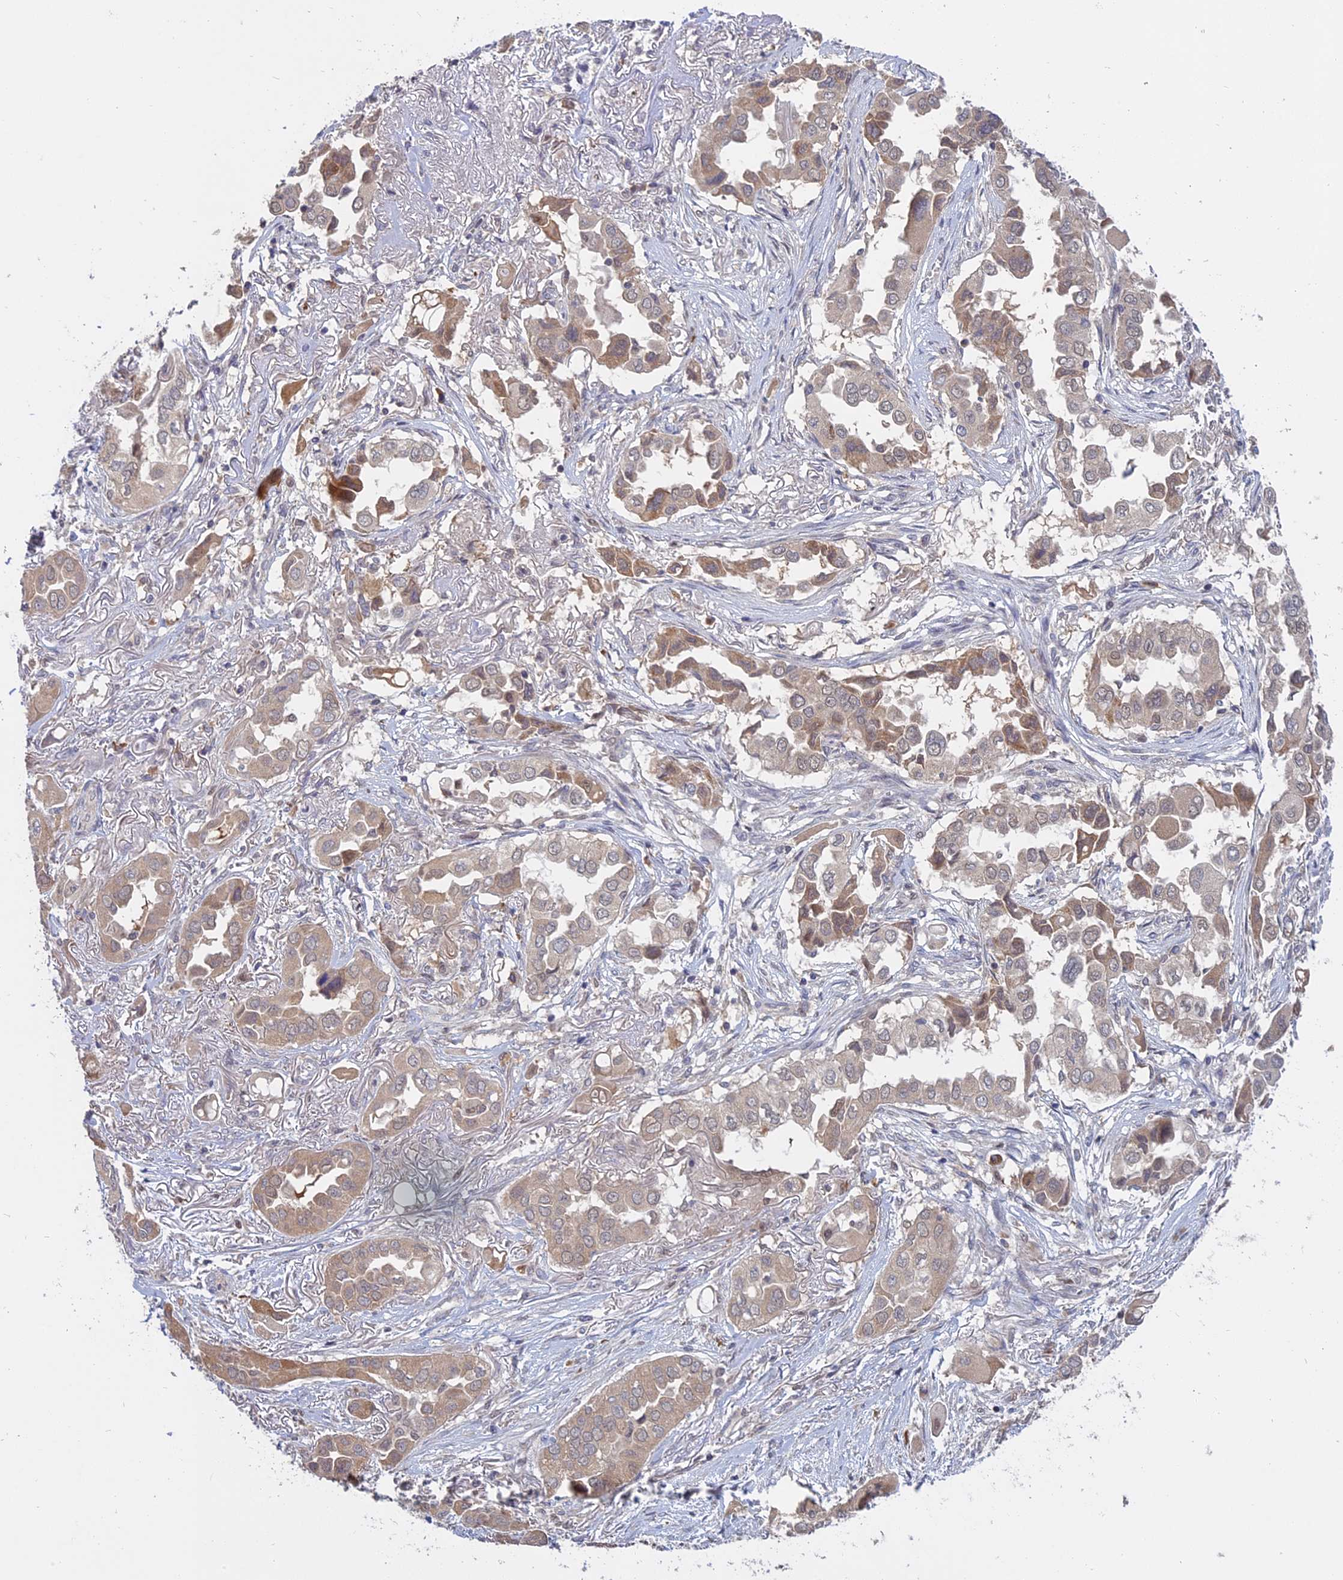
{"staining": {"intensity": "weak", "quantity": "25%-75%", "location": "cytoplasmic/membranous"}, "tissue": "lung cancer", "cell_type": "Tumor cells", "image_type": "cancer", "snomed": [{"axis": "morphology", "description": "Adenocarcinoma, NOS"}, {"axis": "topography", "description": "Lung"}], "caption": "Tumor cells show low levels of weak cytoplasmic/membranous positivity in about 25%-75% of cells in human lung cancer (adenocarcinoma). The protein is shown in brown color, while the nuclei are stained blue.", "gene": "TMEM208", "patient": {"sex": "female", "age": 76}}